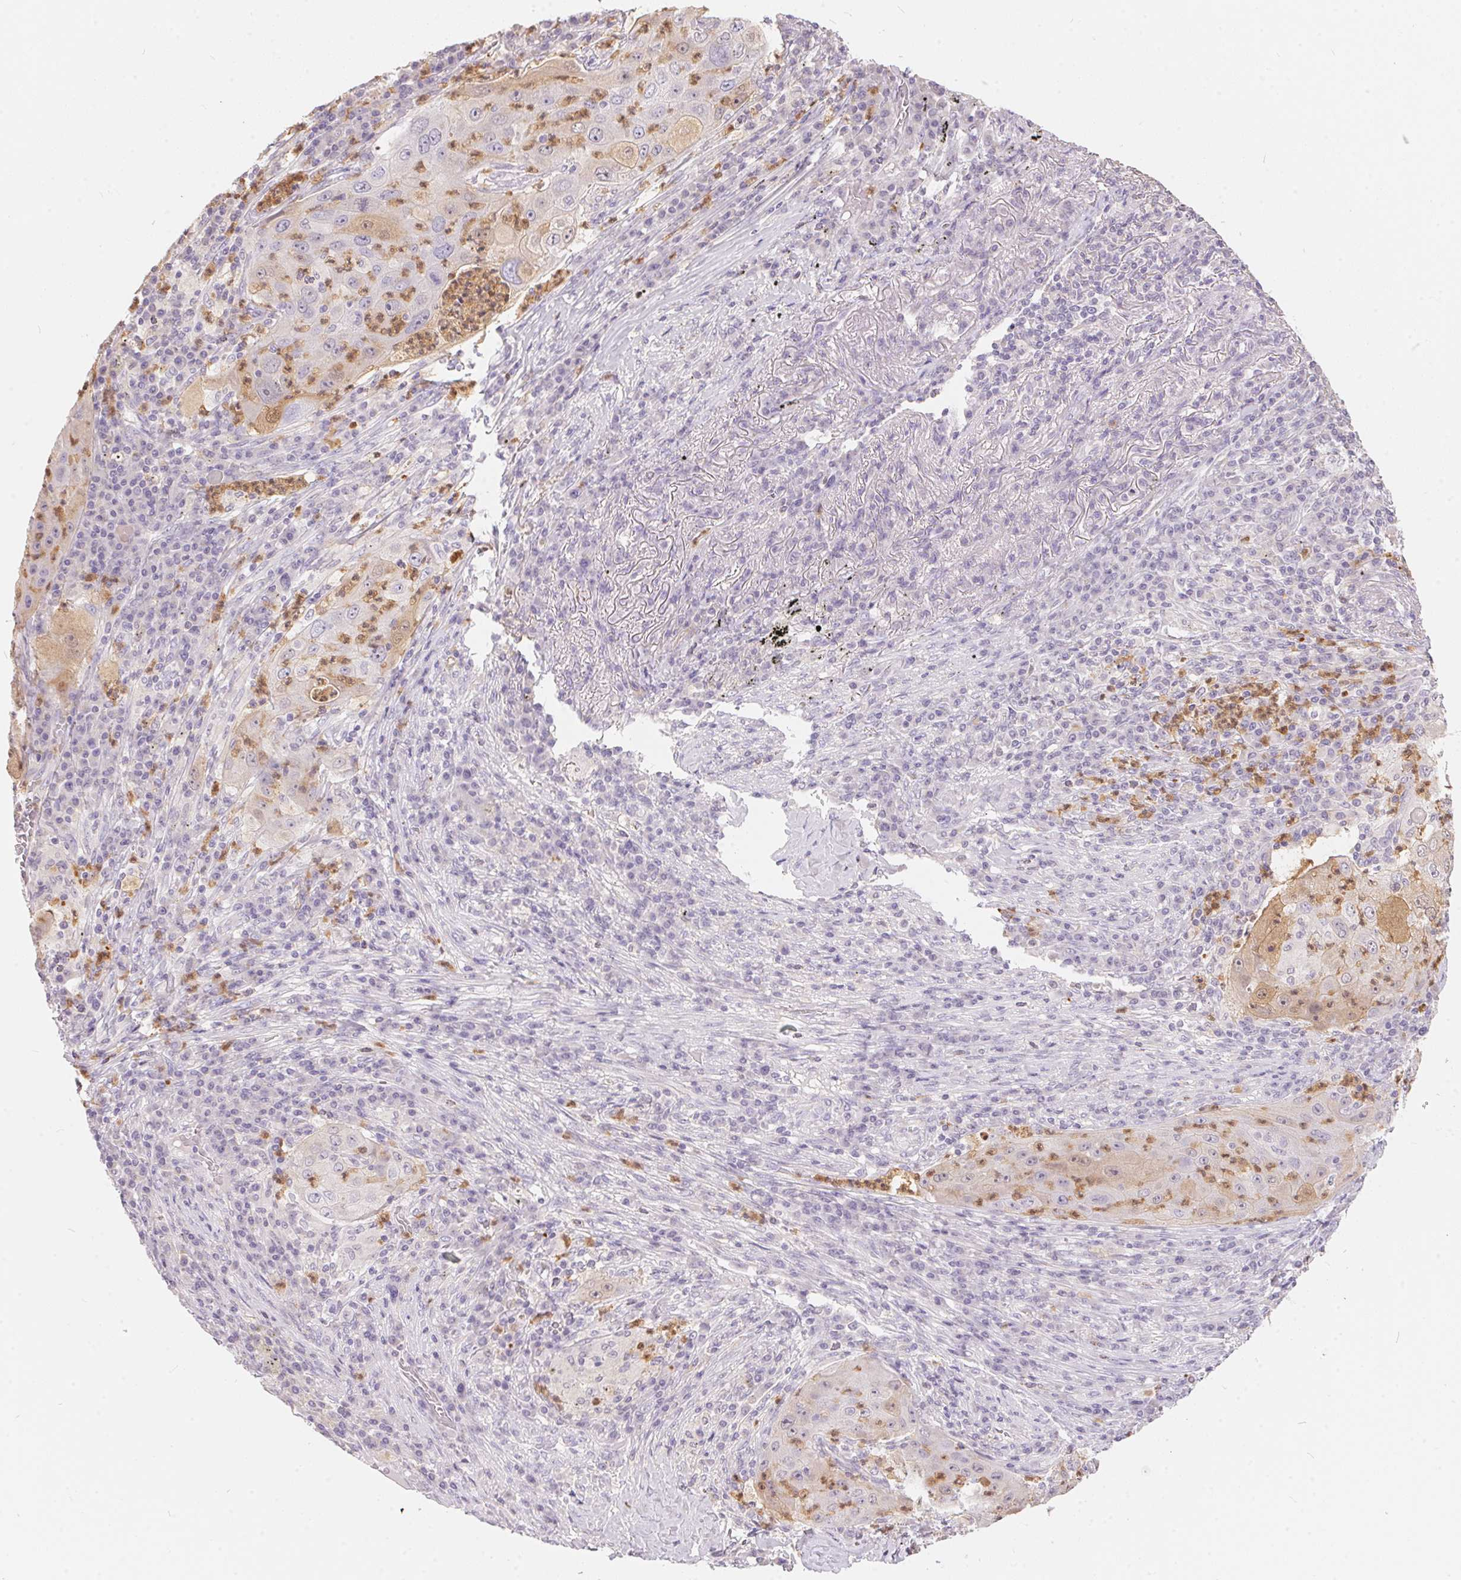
{"staining": {"intensity": "weak", "quantity": "<25%", "location": "cytoplasmic/membranous,nuclear"}, "tissue": "lung cancer", "cell_type": "Tumor cells", "image_type": "cancer", "snomed": [{"axis": "morphology", "description": "Squamous cell carcinoma, NOS"}, {"axis": "topography", "description": "Lung"}], "caption": "DAB immunohistochemical staining of lung squamous cell carcinoma displays no significant expression in tumor cells. (DAB immunohistochemistry, high magnification).", "gene": "SERPINB1", "patient": {"sex": "female", "age": 59}}